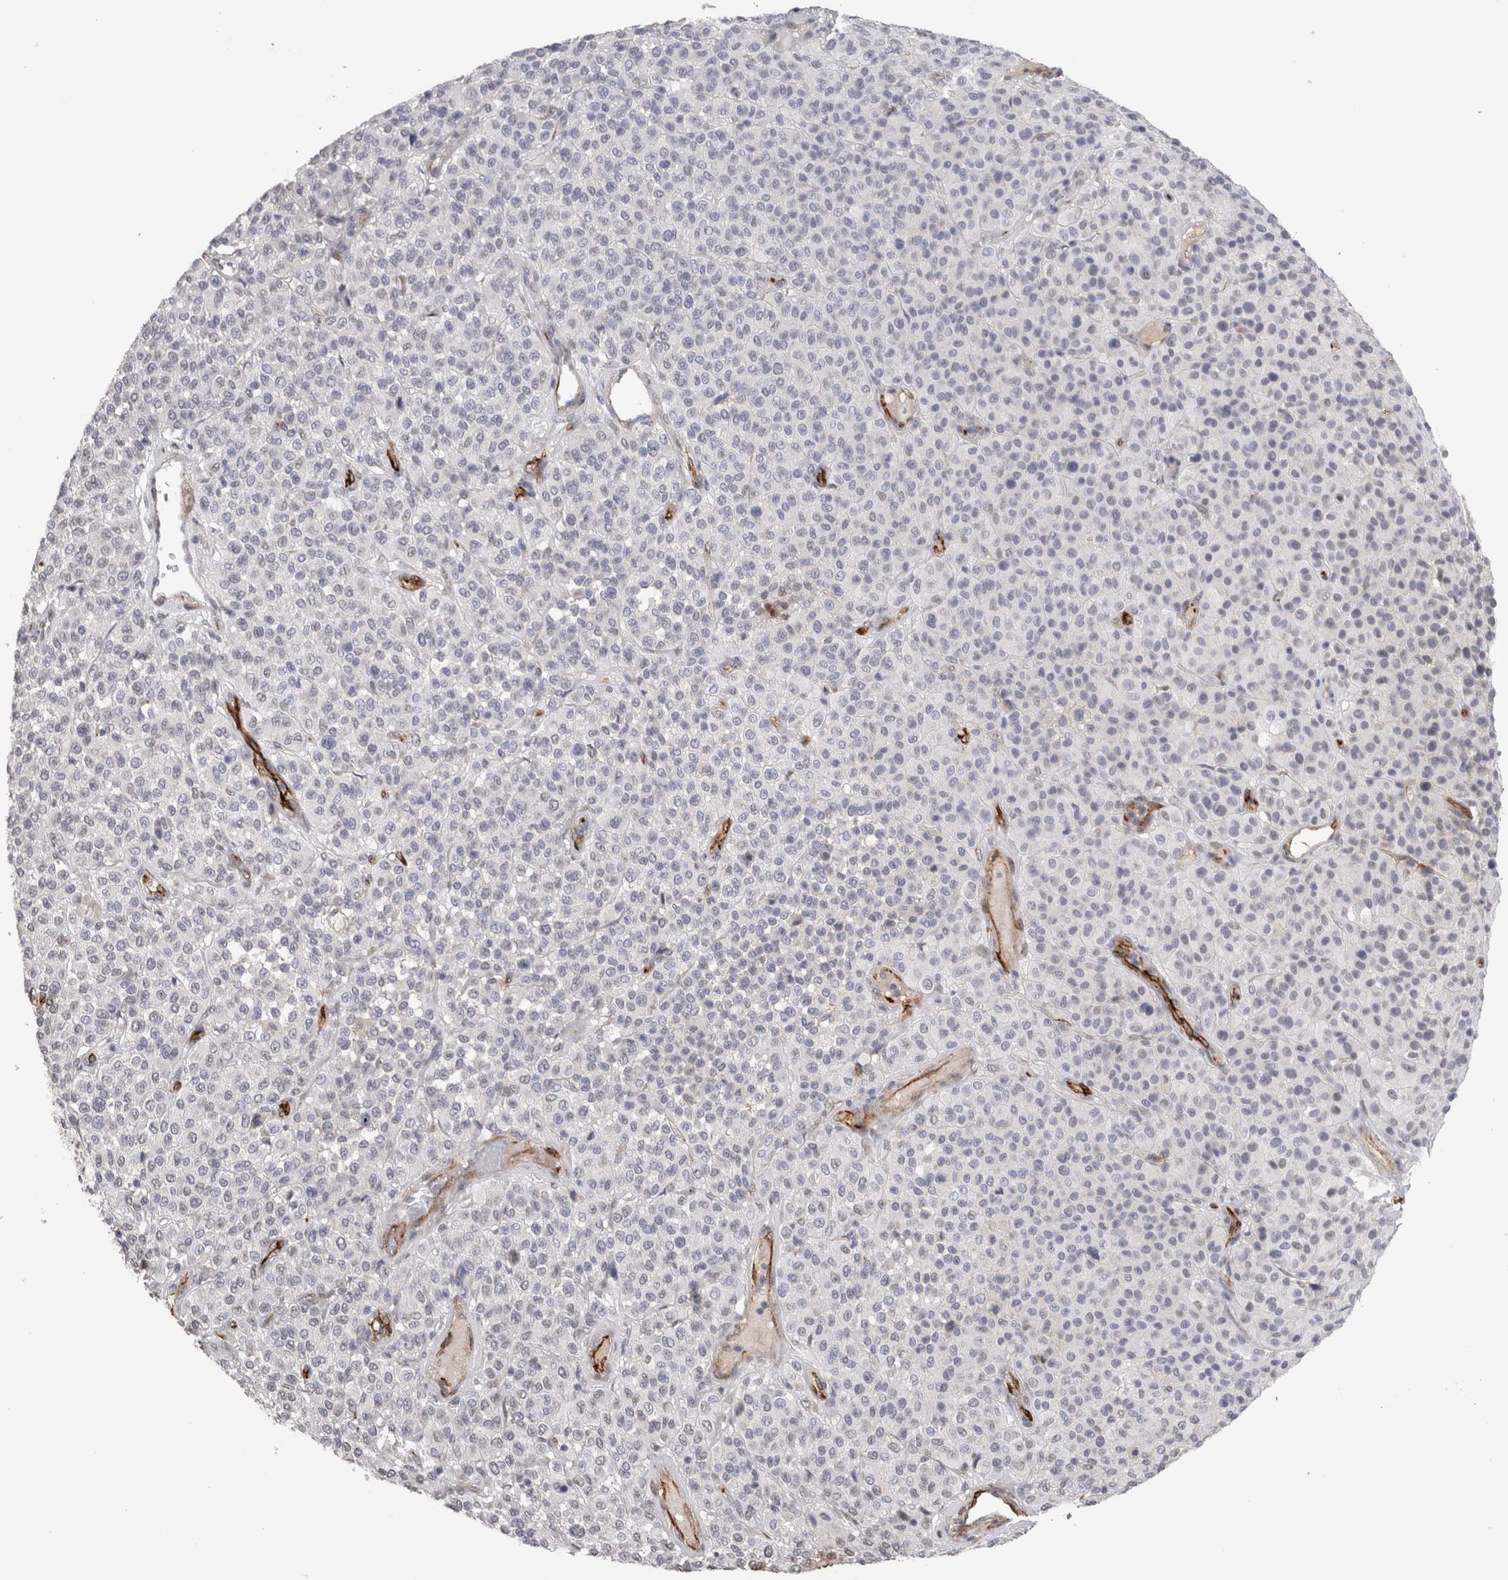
{"staining": {"intensity": "negative", "quantity": "none", "location": "none"}, "tissue": "melanoma", "cell_type": "Tumor cells", "image_type": "cancer", "snomed": [{"axis": "morphology", "description": "Malignant melanoma, Metastatic site"}, {"axis": "topography", "description": "Pancreas"}], "caption": "Malignant melanoma (metastatic site) stained for a protein using immunohistochemistry displays no positivity tumor cells.", "gene": "CDH13", "patient": {"sex": "female", "age": 30}}